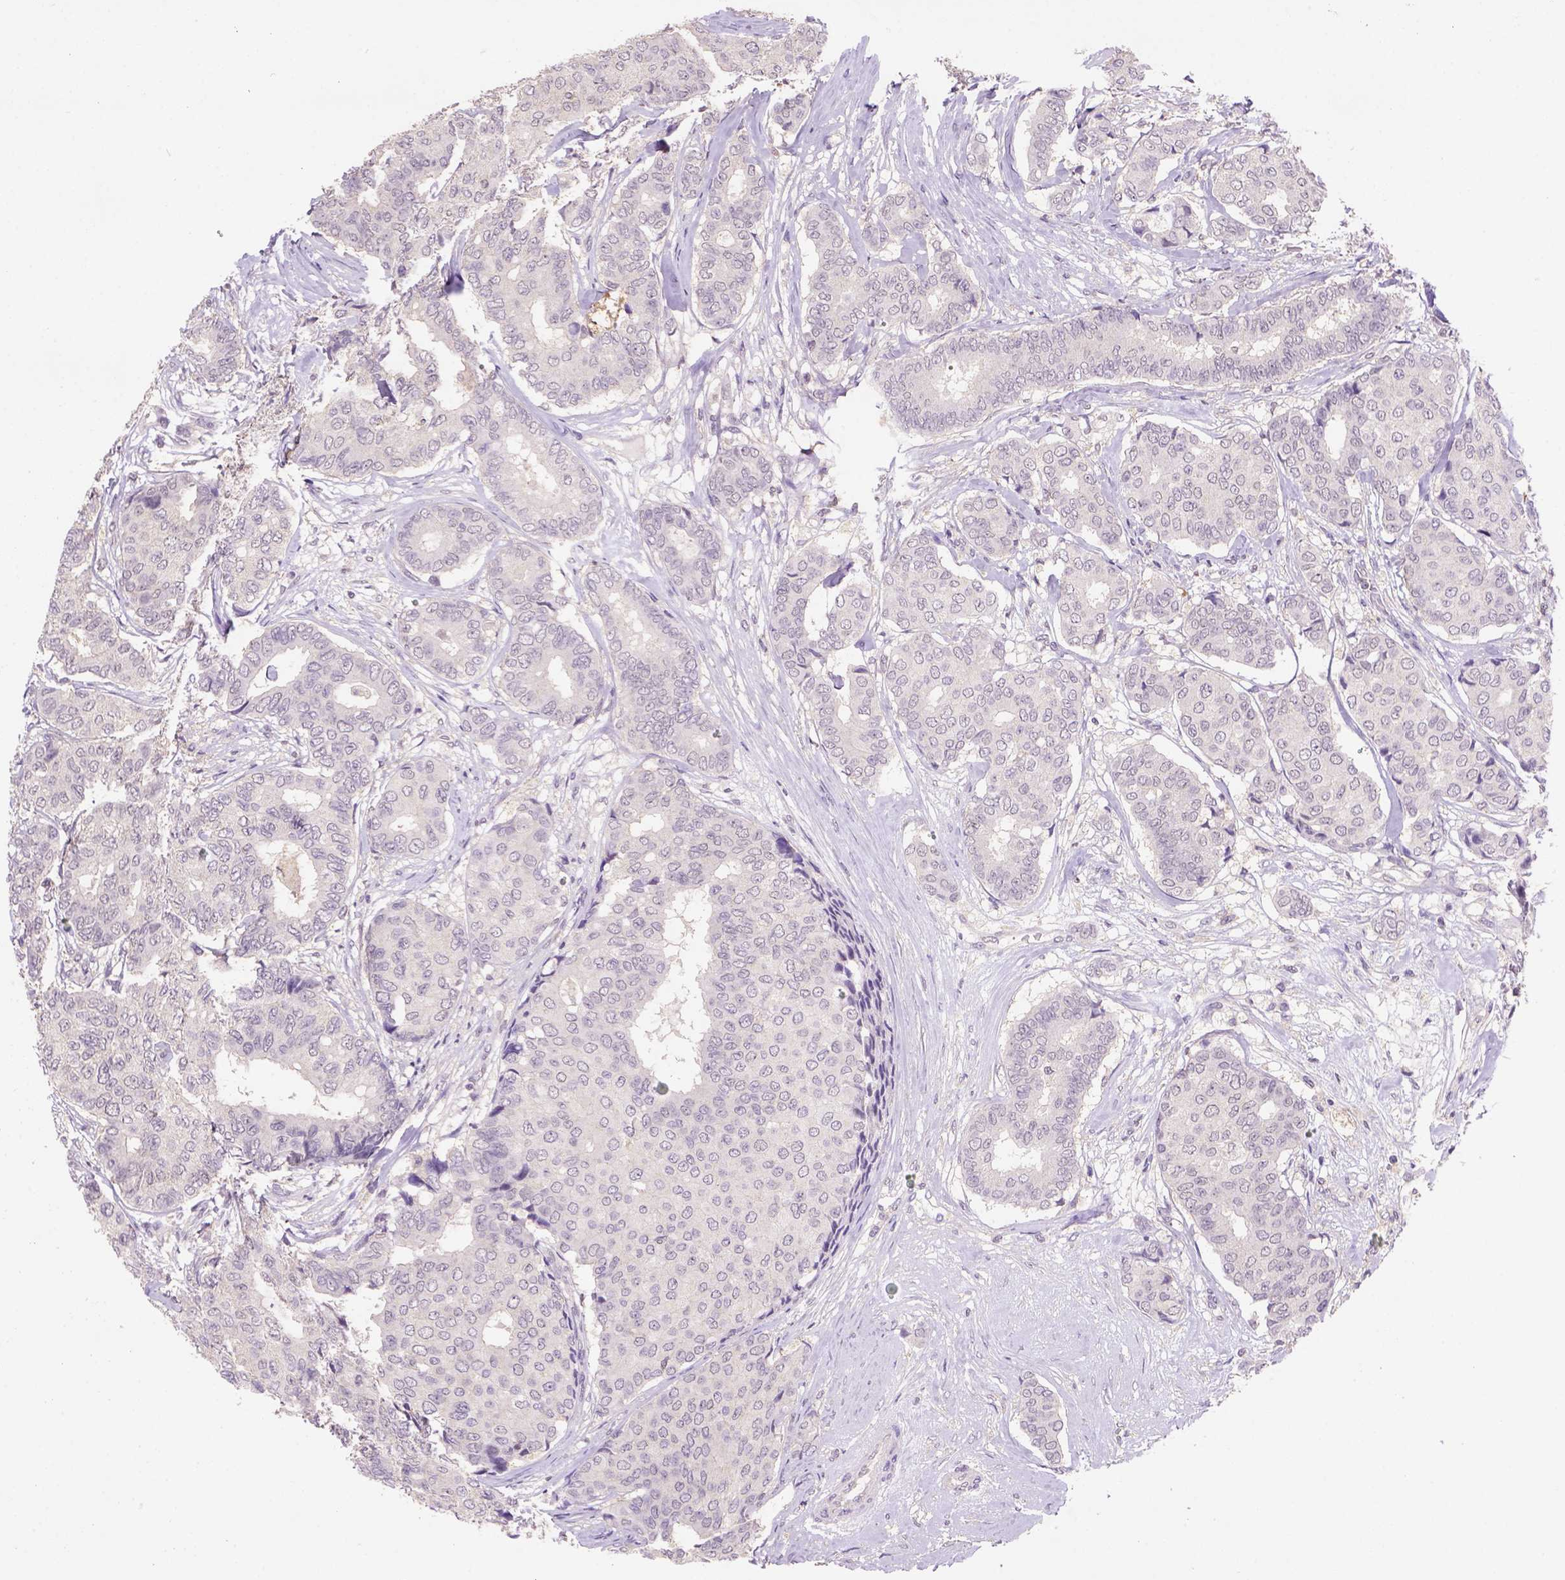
{"staining": {"intensity": "weak", "quantity": ">75%", "location": "cytoplasmic/membranous,nuclear"}, "tissue": "breast cancer", "cell_type": "Tumor cells", "image_type": "cancer", "snomed": [{"axis": "morphology", "description": "Duct carcinoma"}, {"axis": "topography", "description": "Breast"}], "caption": "Immunohistochemistry of breast cancer (invasive ductal carcinoma) reveals low levels of weak cytoplasmic/membranous and nuclear staining in about >75% of tumor cells.", "gene": "SCML4", "patient": {"sex": "female", "age": 75}}